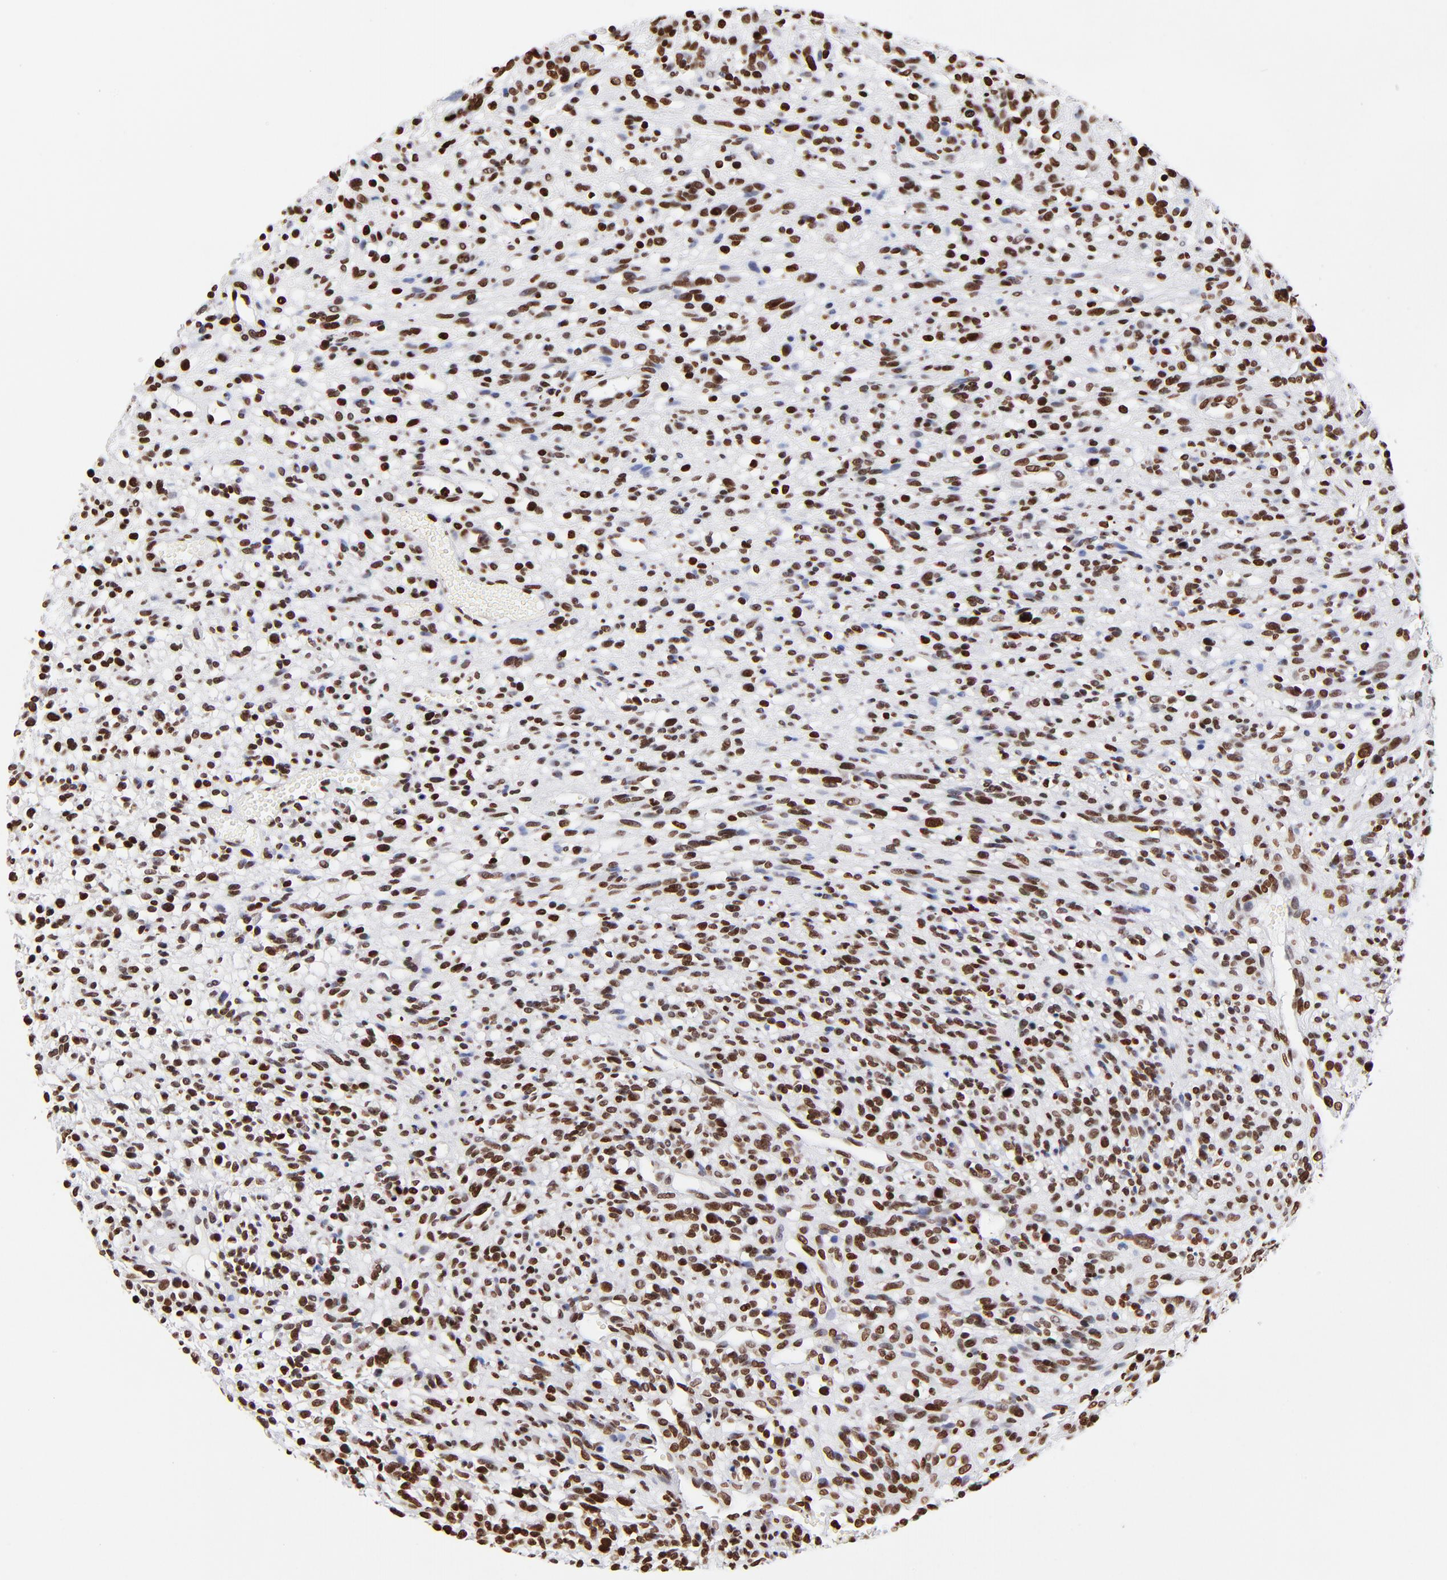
{"staining": {"intensity": "strong", "quantity": ">75%", "location": "nuclear"}, "tissue": "glioma", "cell_type": "Tumor cells", "image_type": "cancer", "snomed": [{"axis": "morphology", "description": "Glioma, malignant, High grade"}, {"axis": "topography", "description": "Brain"}], "caption": "An IHC photomicrograph of tumor tissue is shown. Protein staining in brown highlights strong nuclear positivity in glioma within tumor cells.", "gene": "FBH1", "patient": {"sex": "male", "age": 66}}